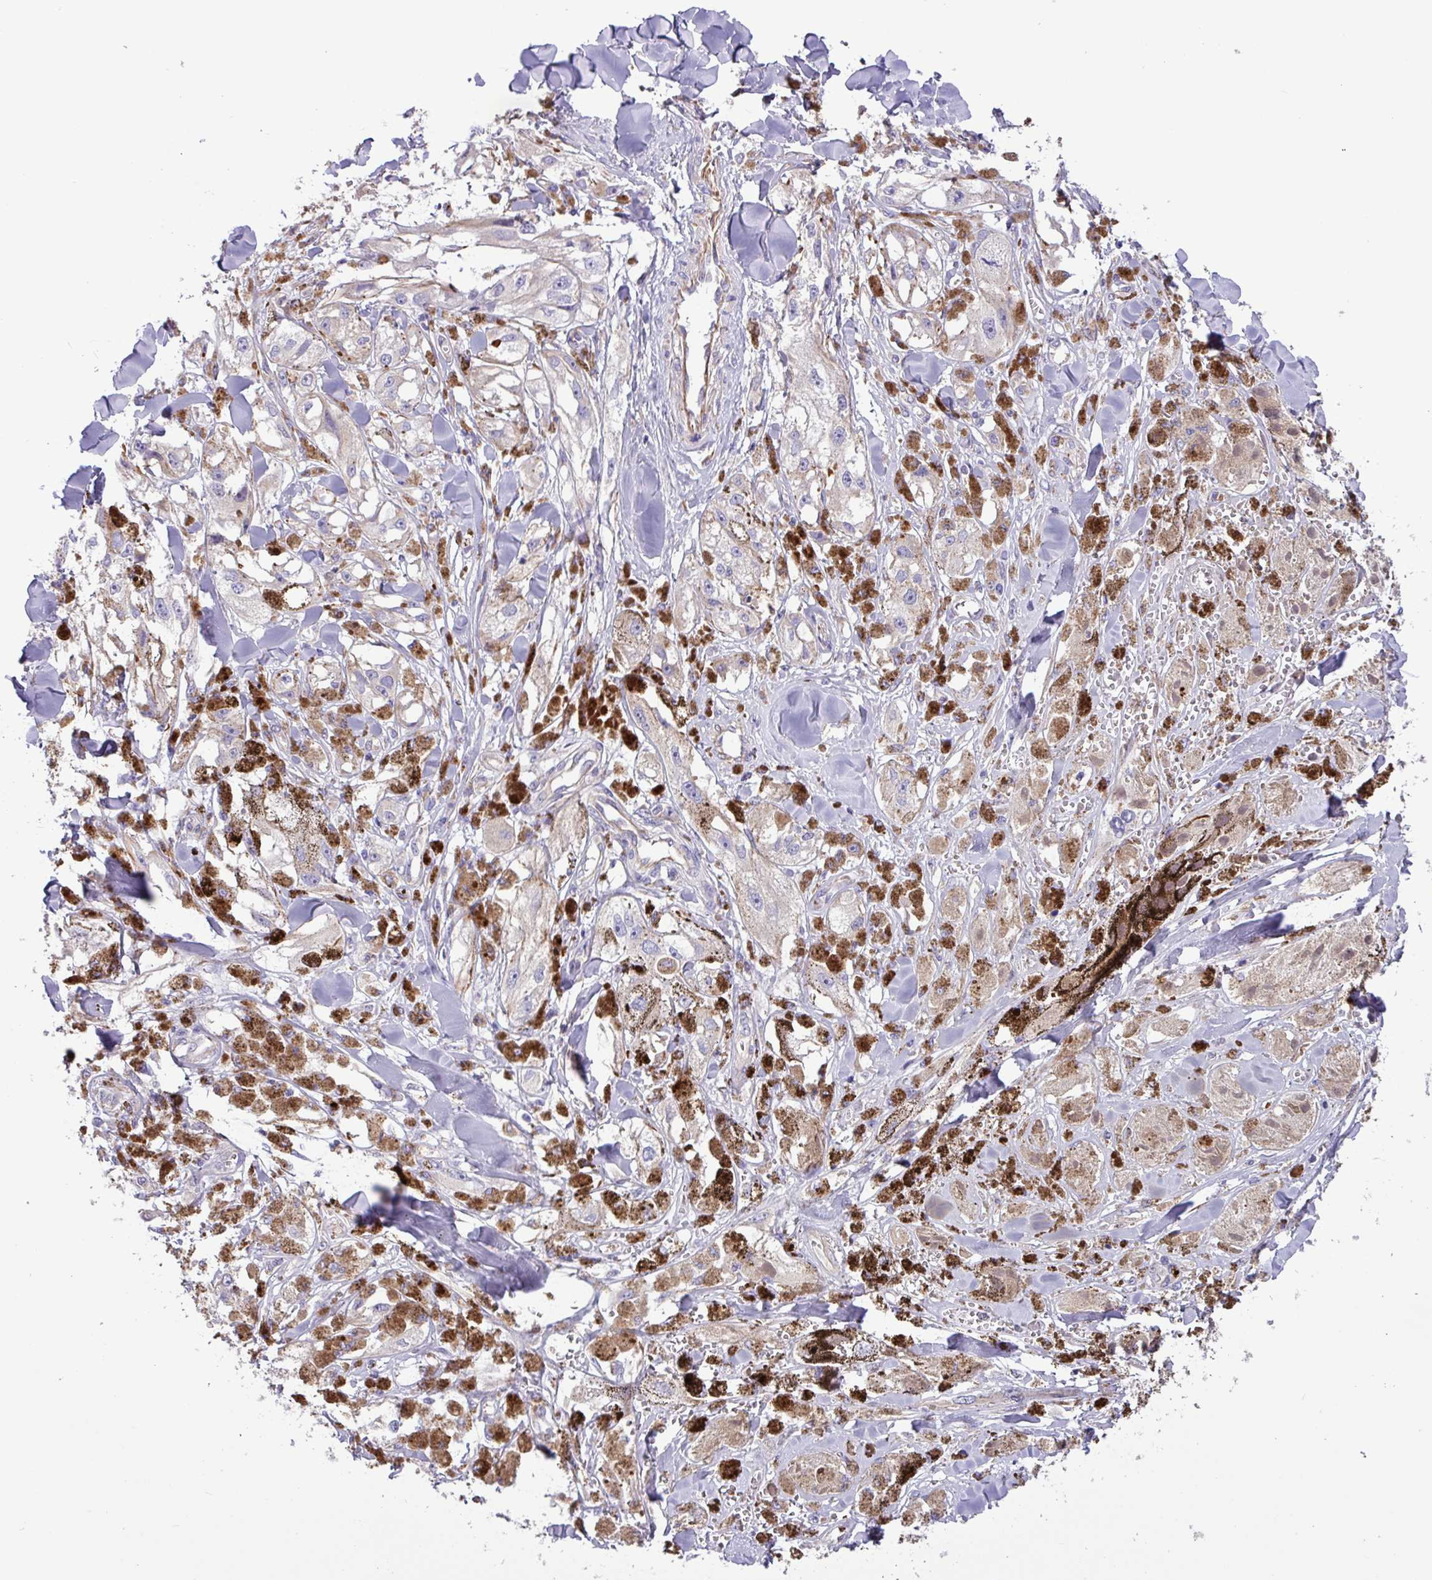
{"staining": {"intensity": "negative", "quantity": "none", "location": "none"}, "tissue": "melanoma", "cell_type": "Tumor cells", "image_type": "cancer", "snomed": [{"axis": "morphology", "description": "Malignant melanoma, NOS"}, {"axis": "topography", "description": "Skin"}], "caption": "There is no significant positivity in tumor cells of melanoma. (DAB immunohistochemistry (IHC) visualized using brightfield microscopy, high magnification).", "gene": "MRM2", "patient": {"sex": "male", "age": 88}}